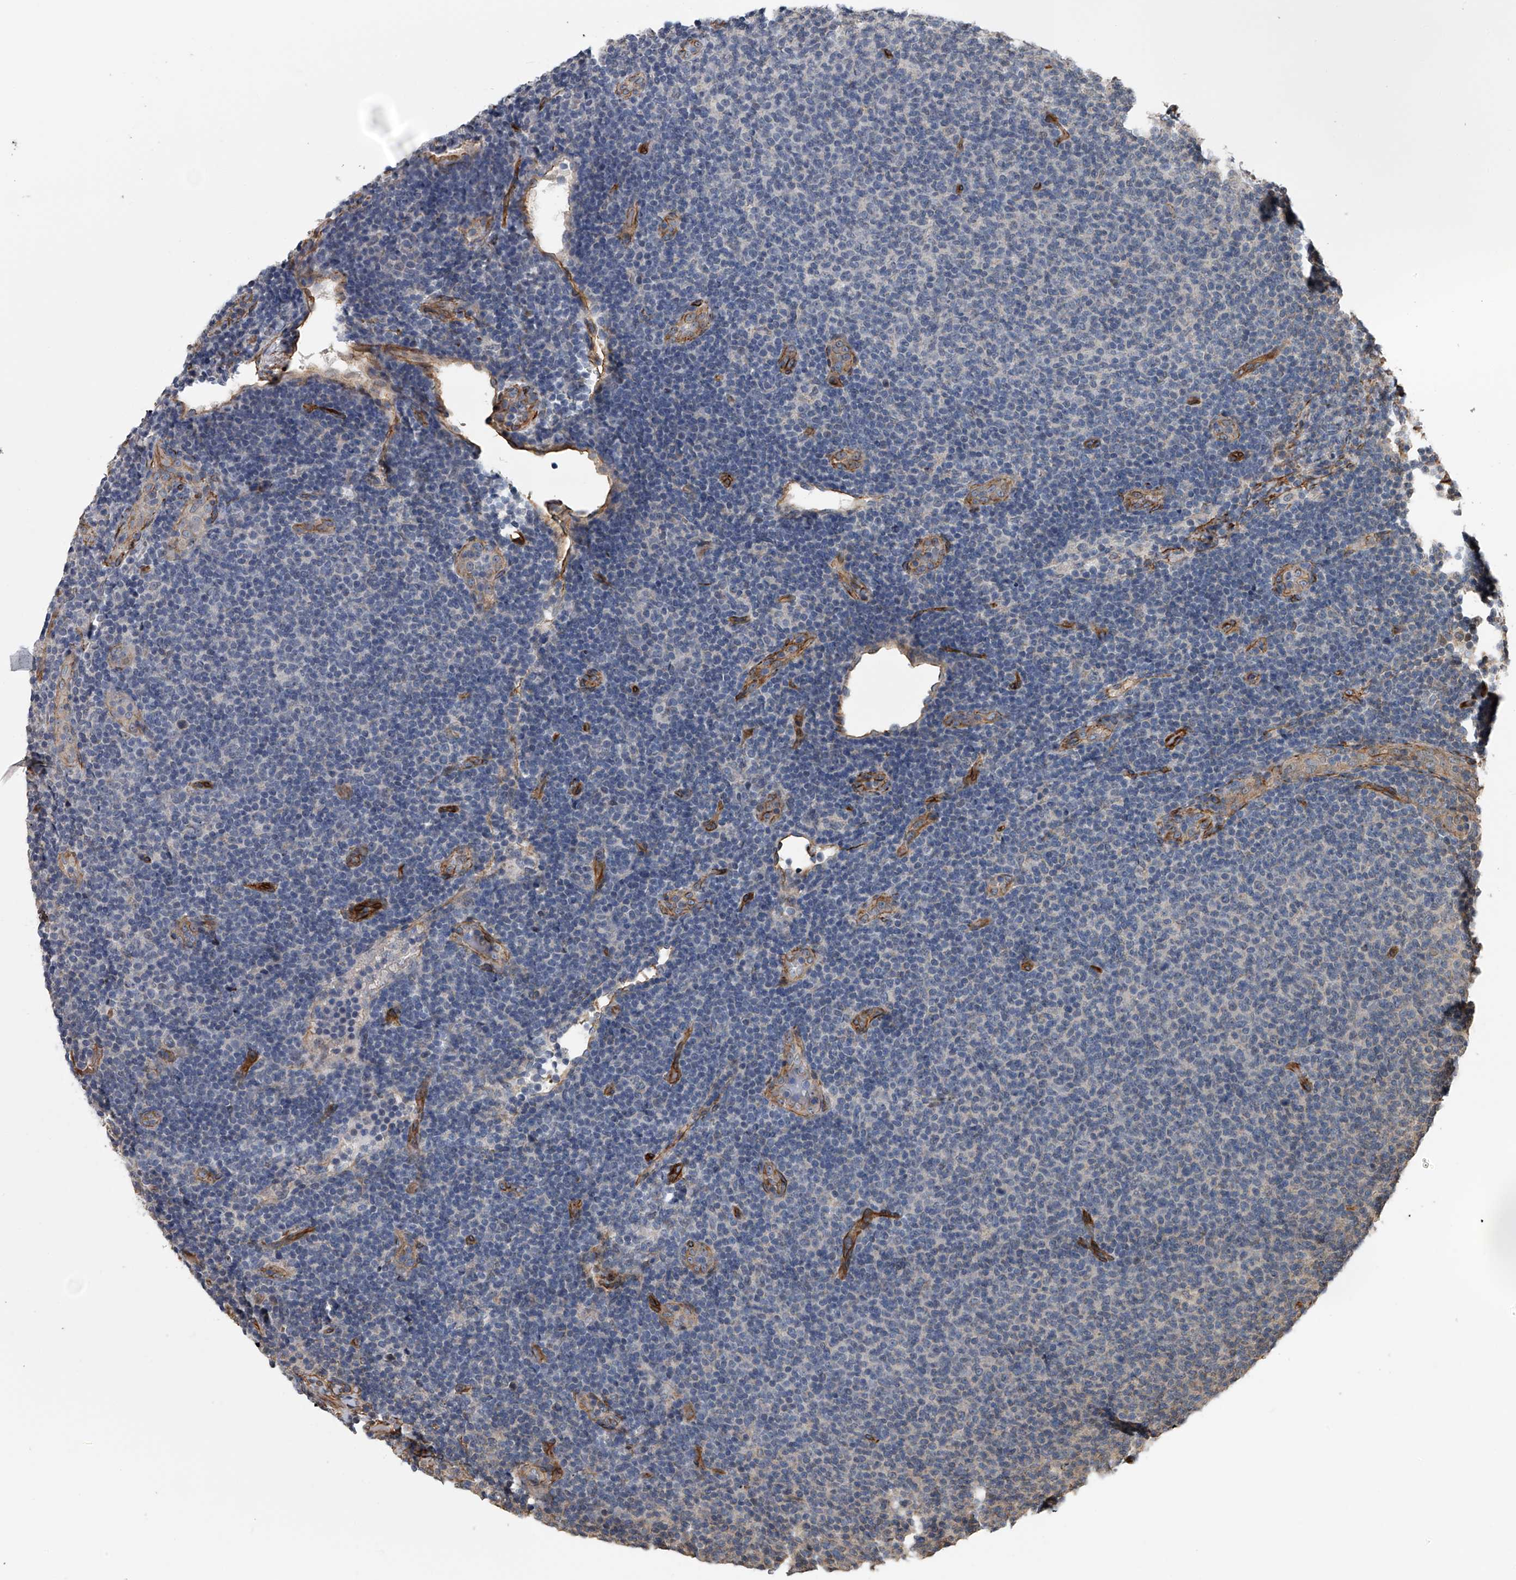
{"staining": {"intensity": "negative", "quantity": "none", "location": "none"}, "tissue": "lymphoma", "cell_type": "Tumor cells", "image_type": "cancer", "snomed": [{"axis": "morphology", "description": "Malignant lymphoma, non-Hodgkin's type, Low grade"}, {"axis": "topography", "description": "Lymph node"}], "caption": "High magnification brightfield microscopy of low-grade malignant lymphoma, non-Hodgkin's type stained with DAB (brown) and counterstained with hematoxylin (blue): tumor cells show no significant expression. (Brightfield microscopy of DAB (3,3'-diaminobenzidine) immunohistochemistry at high magnification).", "gene": "LDLRAD2", "patient": {"sex": "male", "age": 66}}